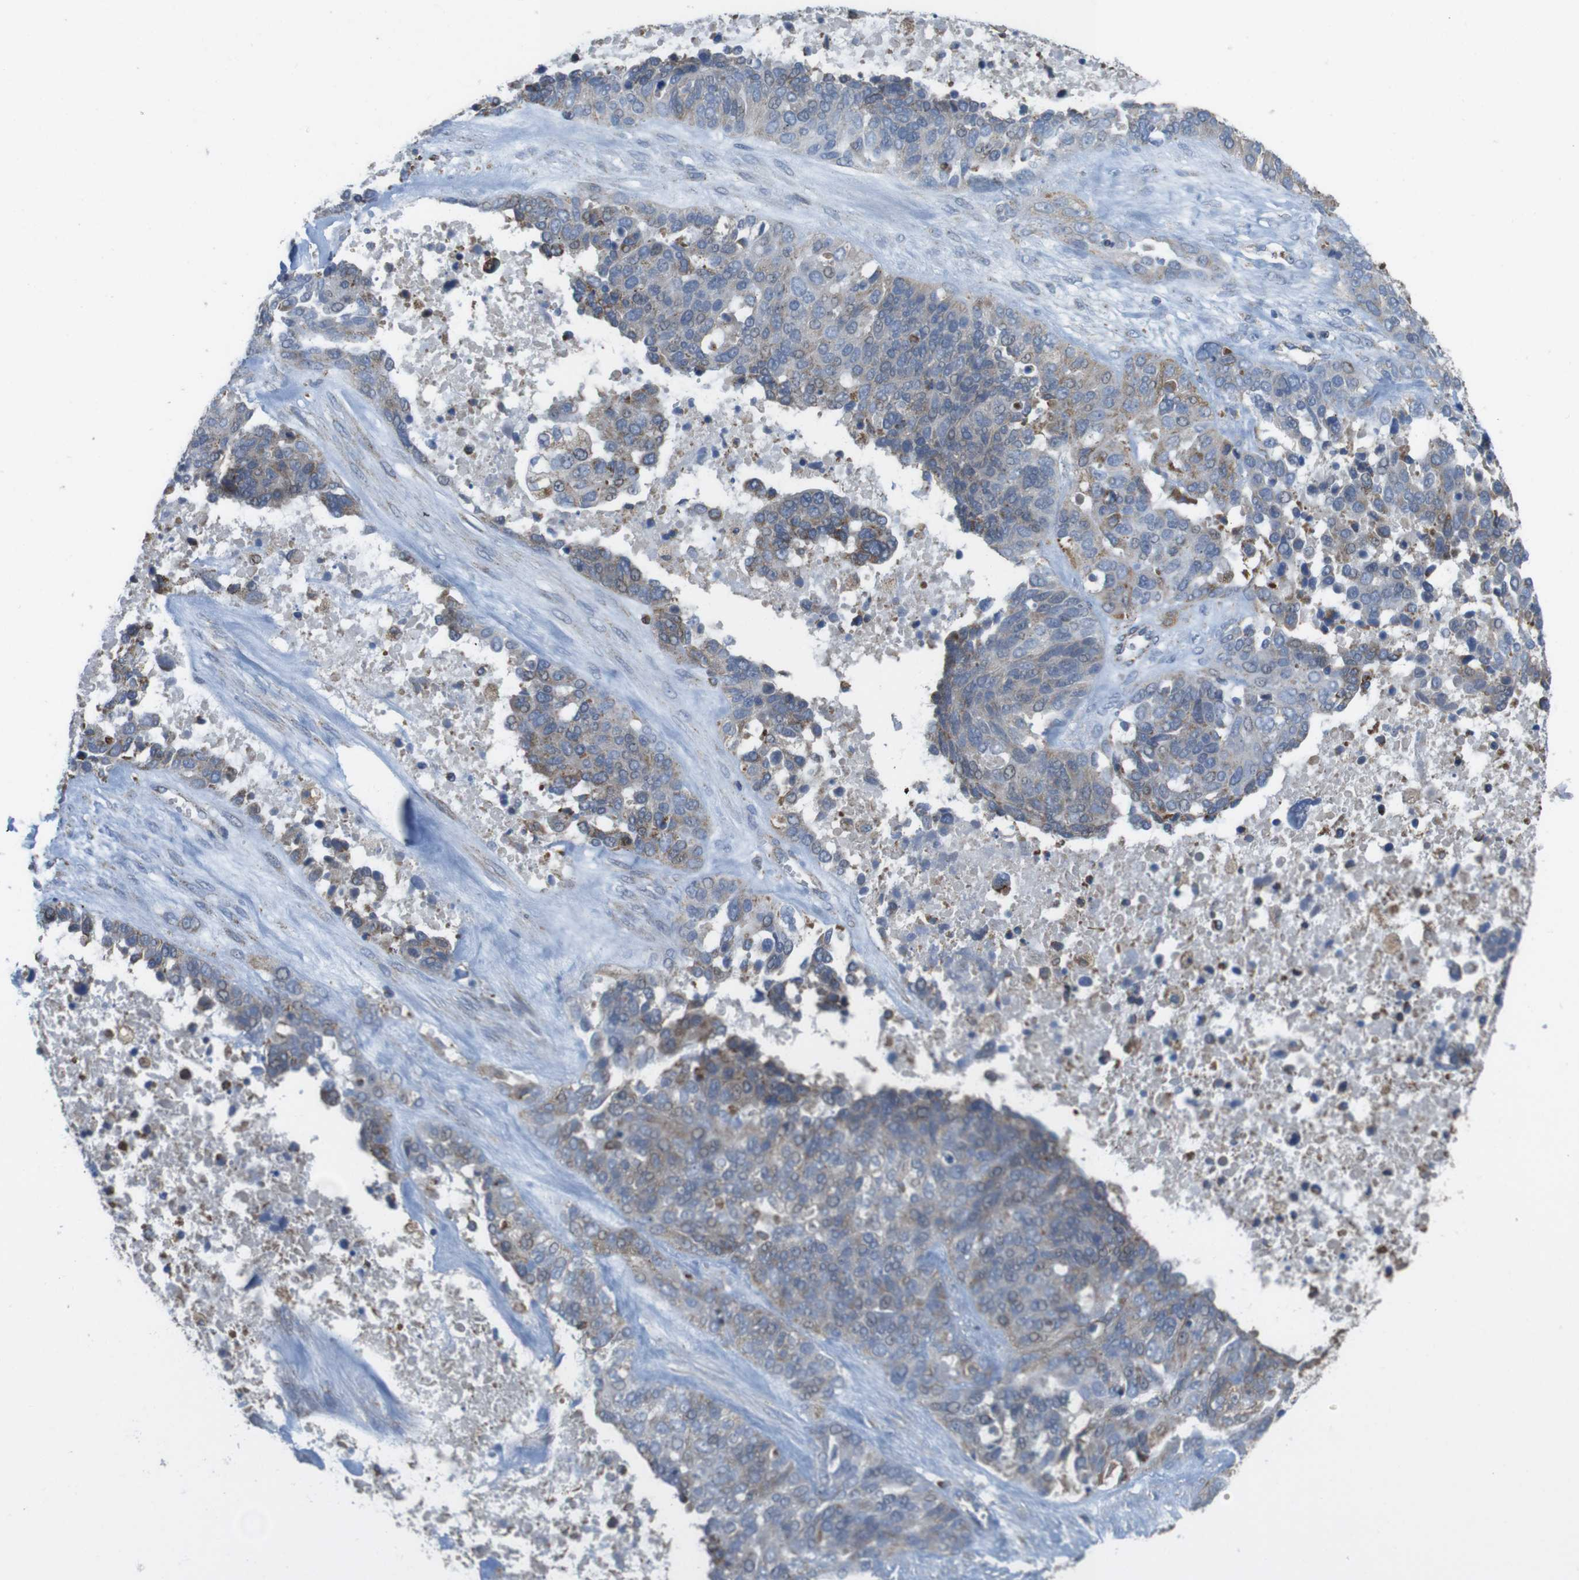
{"staining": {"intensity": "moderate", "quantity": "<25%", "location": "cytoplasmic/membranous"}, "tissue": "ovarian cancer", "cell_type": "Tumor cells", "image_type": "cancer", "snomed": [{"axis": "morphology", "description": "Cystadenocarcinoma, serous, NOS"}, {"axis": "topography", "description": "Ovary"}], "caption": "Ovarian serous cystadenocarcinoma stained with a protein marker reveals moderate staining in tumor cells.", "gene": "GRIK2", "patient": {"sex": "female", "age": 44}}